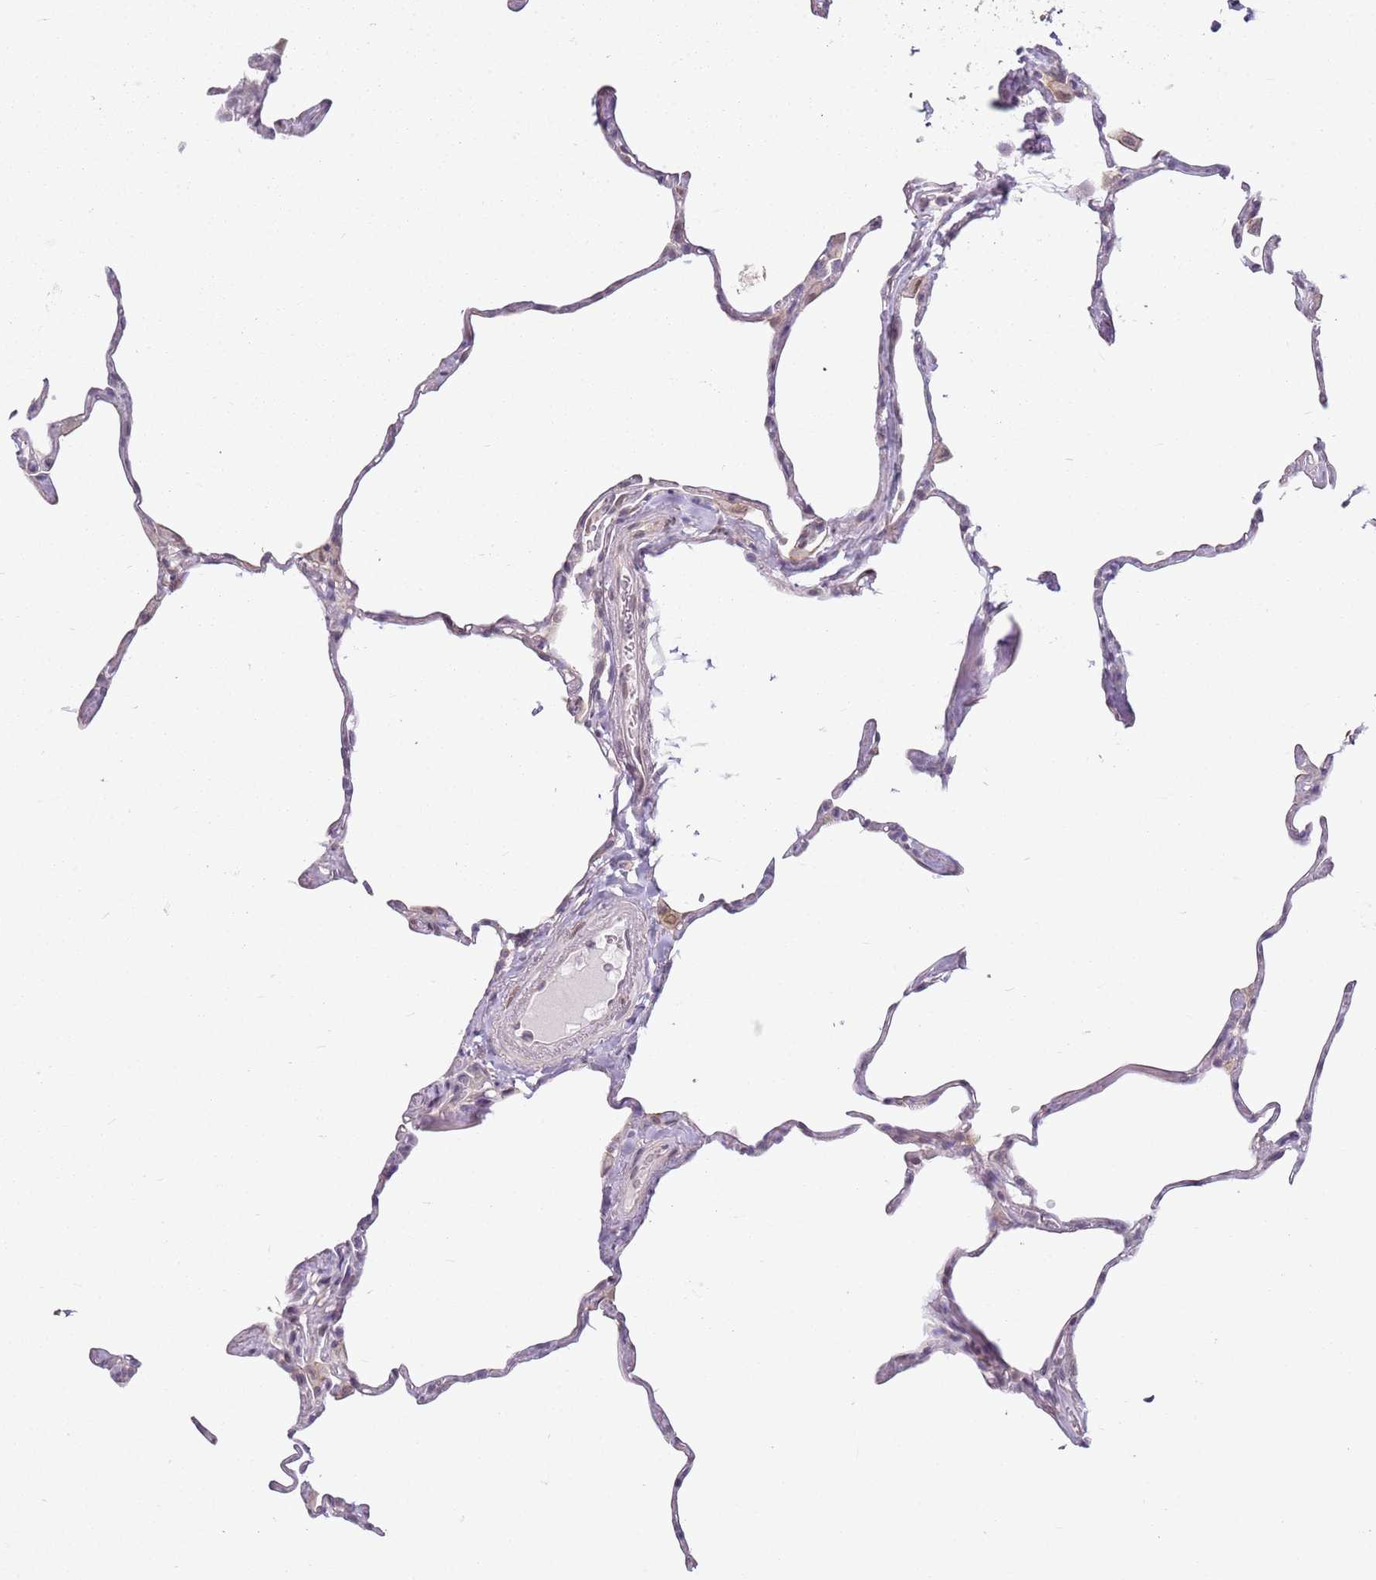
{"staining": {"intensity": "negative", "quantity": "none", "location": "none"}, "tissue": "lung", "cell_type": "Alveolar cells", "image_type": "normal", "snomed": [{"axis": "morphology", "description": "Normal tissue, NOS"}, {"axis": "topography", "description": "Lung"}], "caption": "Human lung stained for a protein using immunohistochemistry shows no positivity in alveolar cells.", "gene": "DEFB116", "patient": {"sex": "male", "age": 65}}